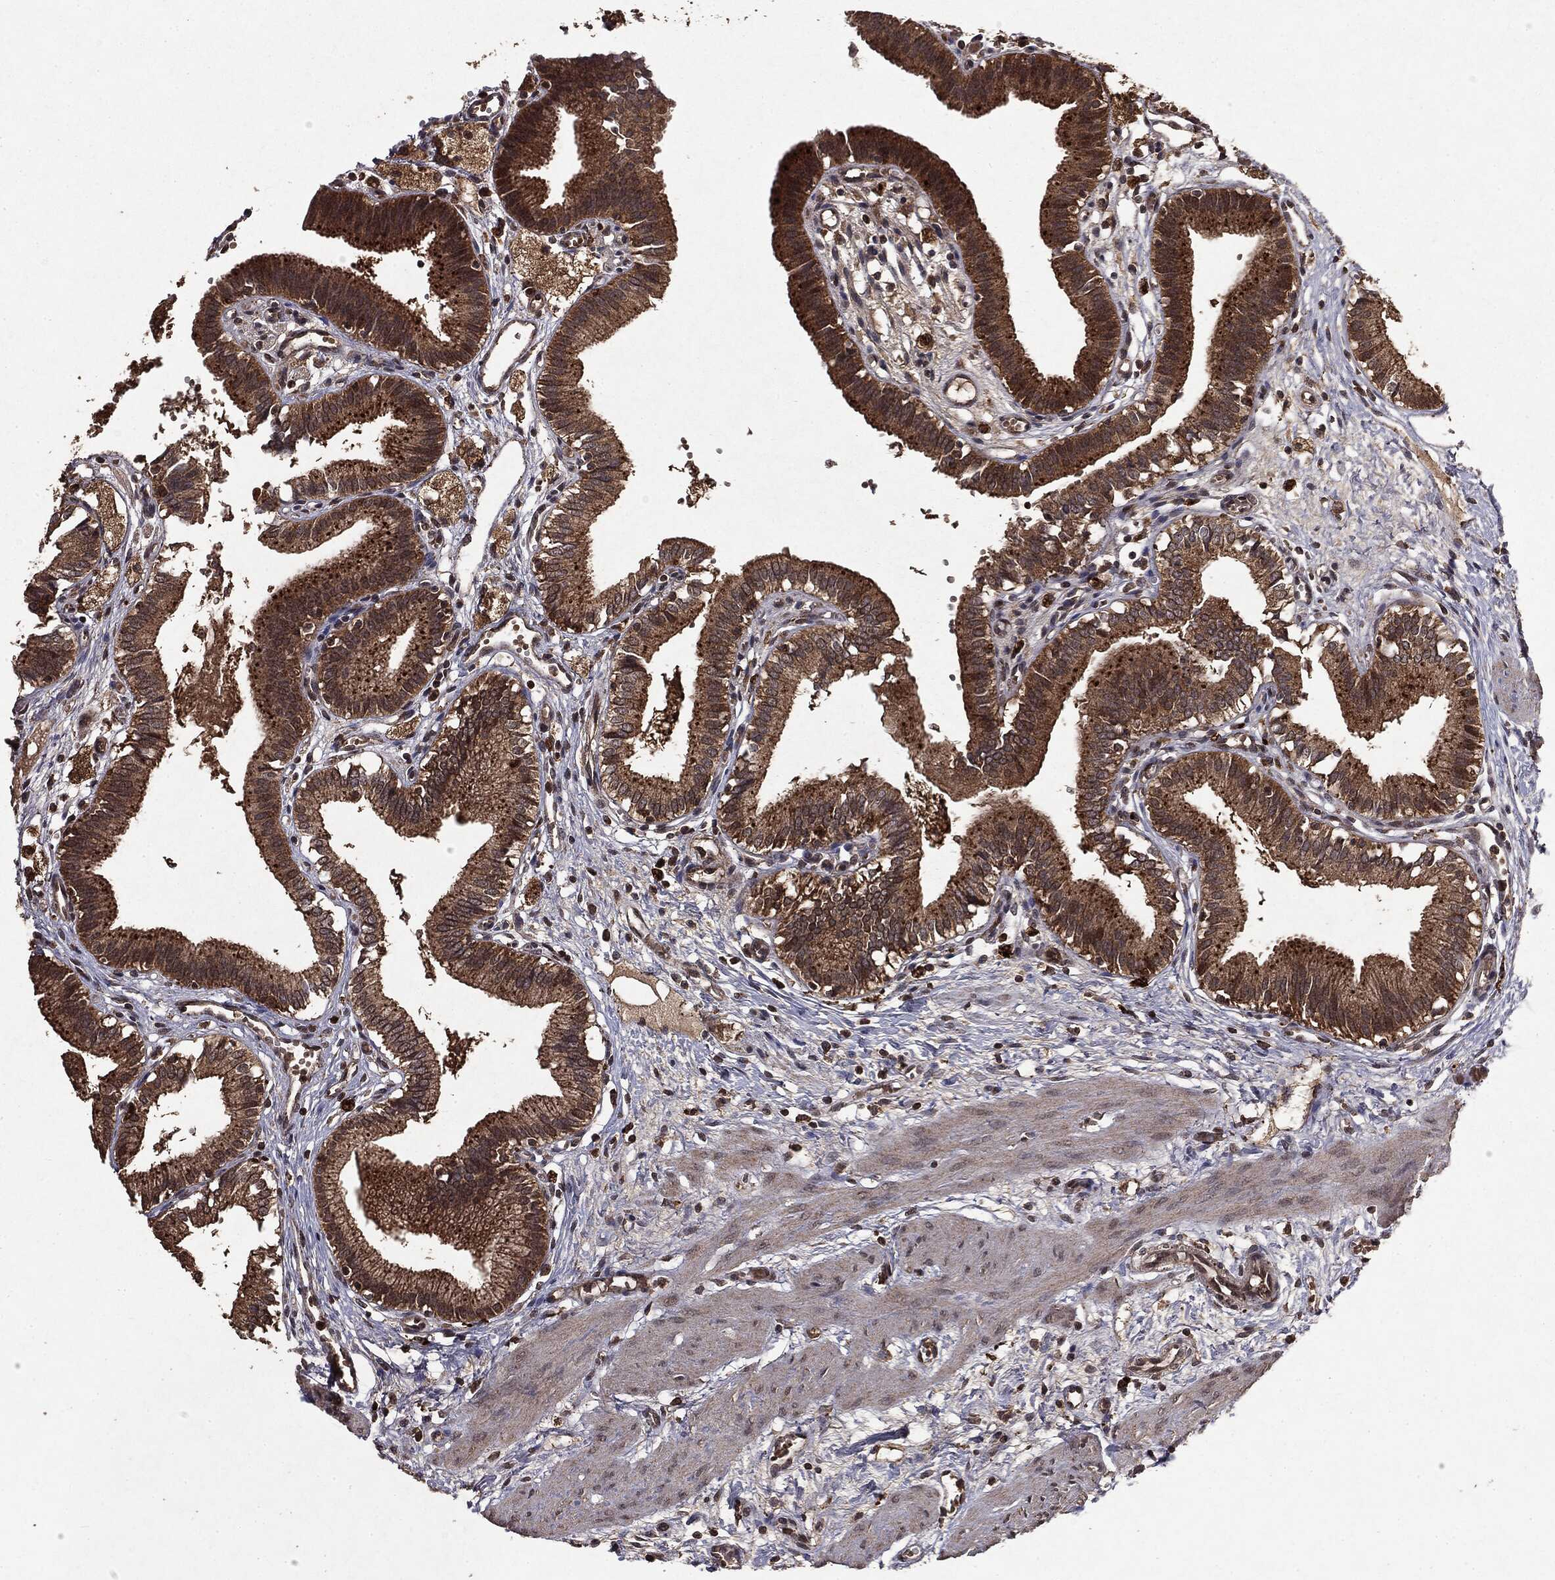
{"staining": {"intensity": "strong", "quantity": ">75%", "location": "cytoplasmic/membranous"}, "tissue": "gallbladder", "cell_type": "Glandular cells", "image_type": "normal", "snomed": [{"axis": "morphology", "description": "Normal tissue, NOS"}, {"axis": "topography", "description": "Gallbladder"}], "caption": "IHC micrograph of benign gallbladder stained for a protein (brown), which displays high levels of strong cytoplasmic/membranous staining in approximately >75% of glandular cells.", "gene": "MTOR", "patient": {"sex": "female", "age": 24}}